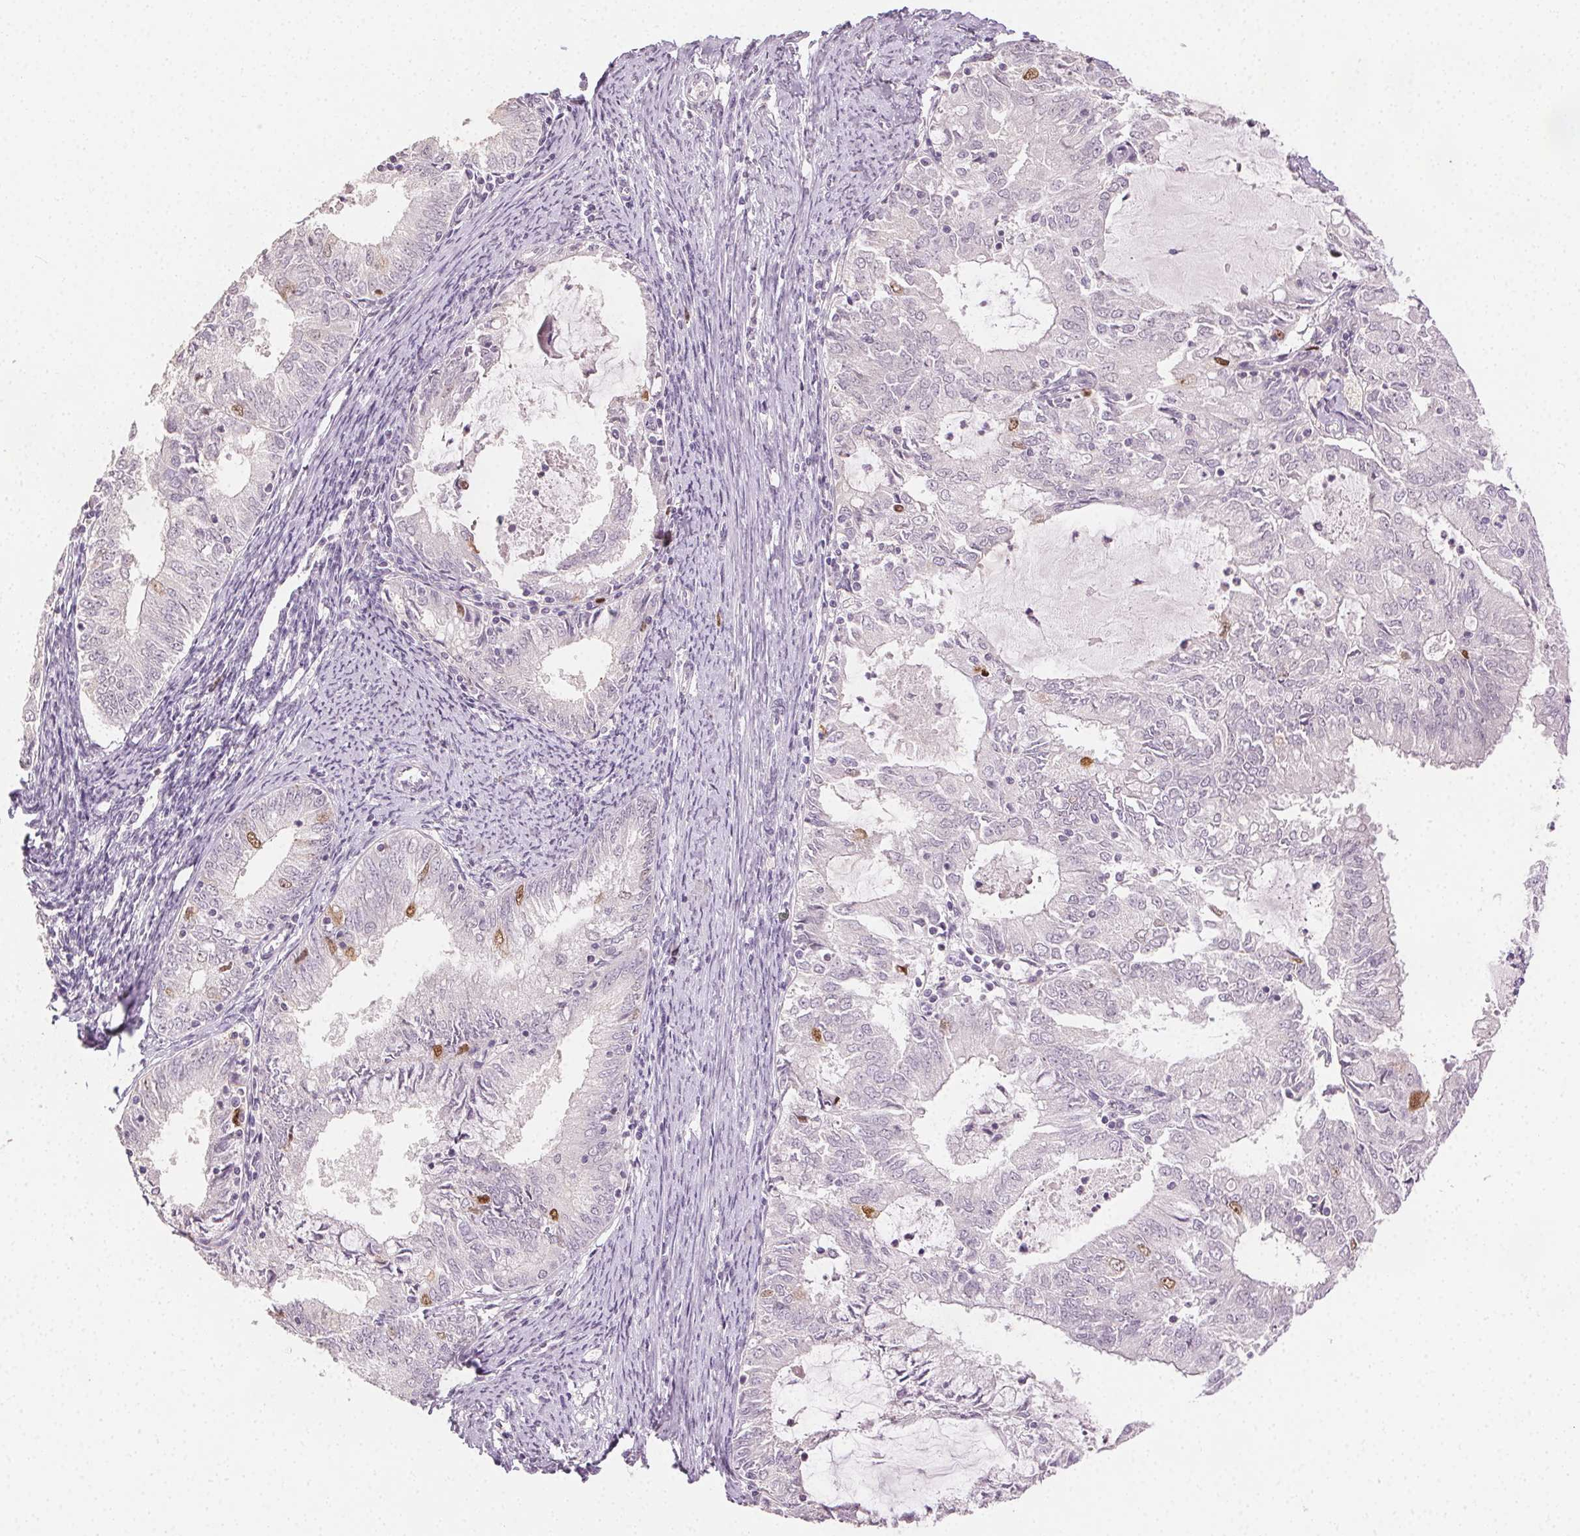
{"staining": {"intensity": "moderate", "quantity": "<25%", "location": "nuclear"}, "tissue": "endometrial cancer", "cell_type": "Tumor cells", "image_type": "cancer", "snomed": [{"axis": "morphology", "description": "Adenocarcinoma, NOS"}, {"axis": "topography", "description": "Endometrium"}], "caption": "Moderate nuclear expression is seen in about <25% of tumor cells in adenocarcinoma (endometrial).", "gene": "ANLN", "patient": {"sex": "female", "age": 57}}